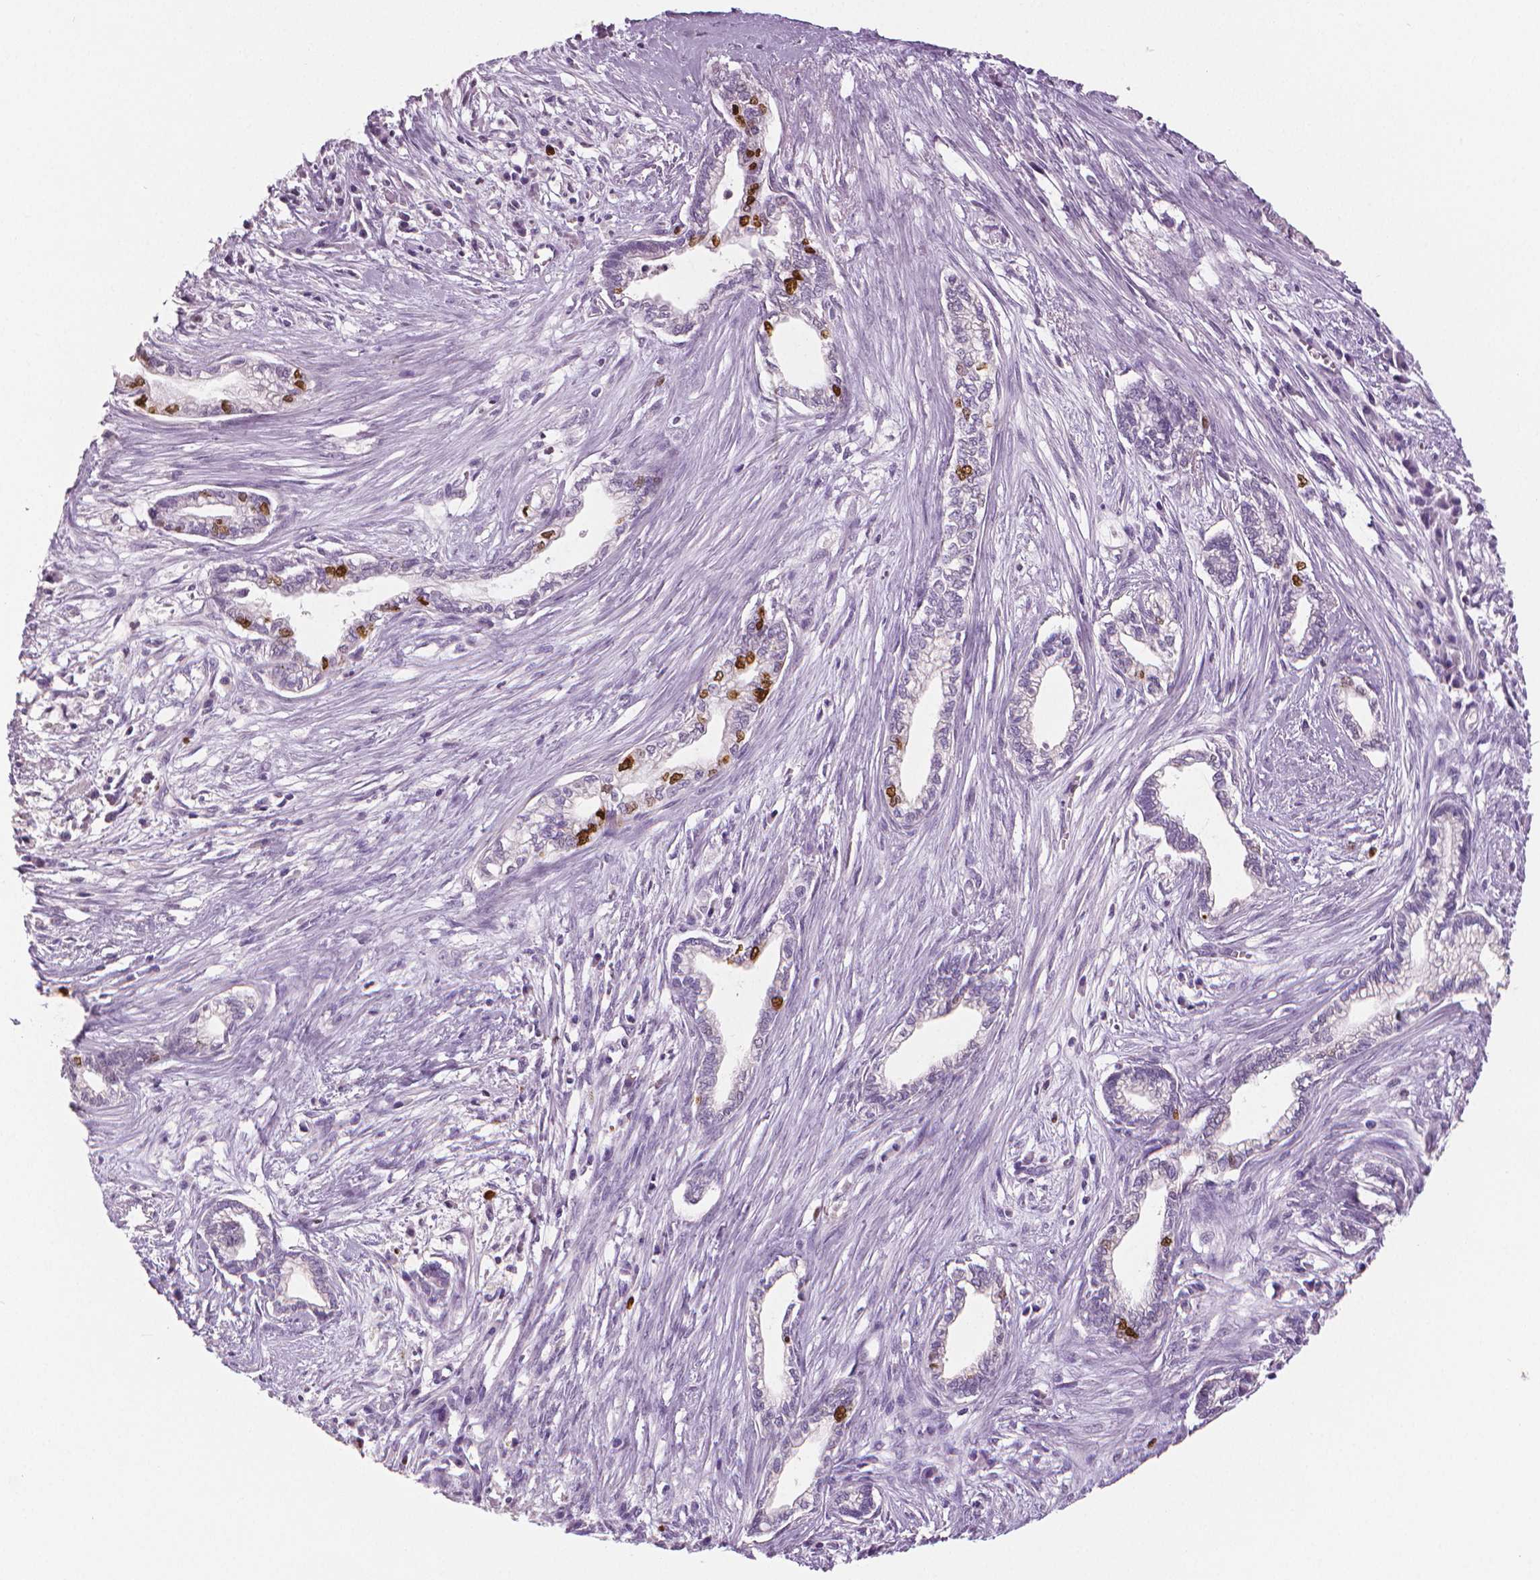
{"staining": {"intensity": "strong", "quantity": "<25%", "location": "nuclear"}, "tissue": "cervical cancer", "cell_type": "Tumor cells", "image_type": "cancer", "snomed": [{"axis": "morphology", "description": "Adenocarcinoma, NOS"}, {"axis": "topography", "description": "Cervix"}], "caption": "Immunohistochemical staining of human cervical cancer demonstrates medium levels of strong nuclear expression in about <25% of tumor cells.", "gene": "MKI67", "patient": {"sex": "female", "age": 62}}